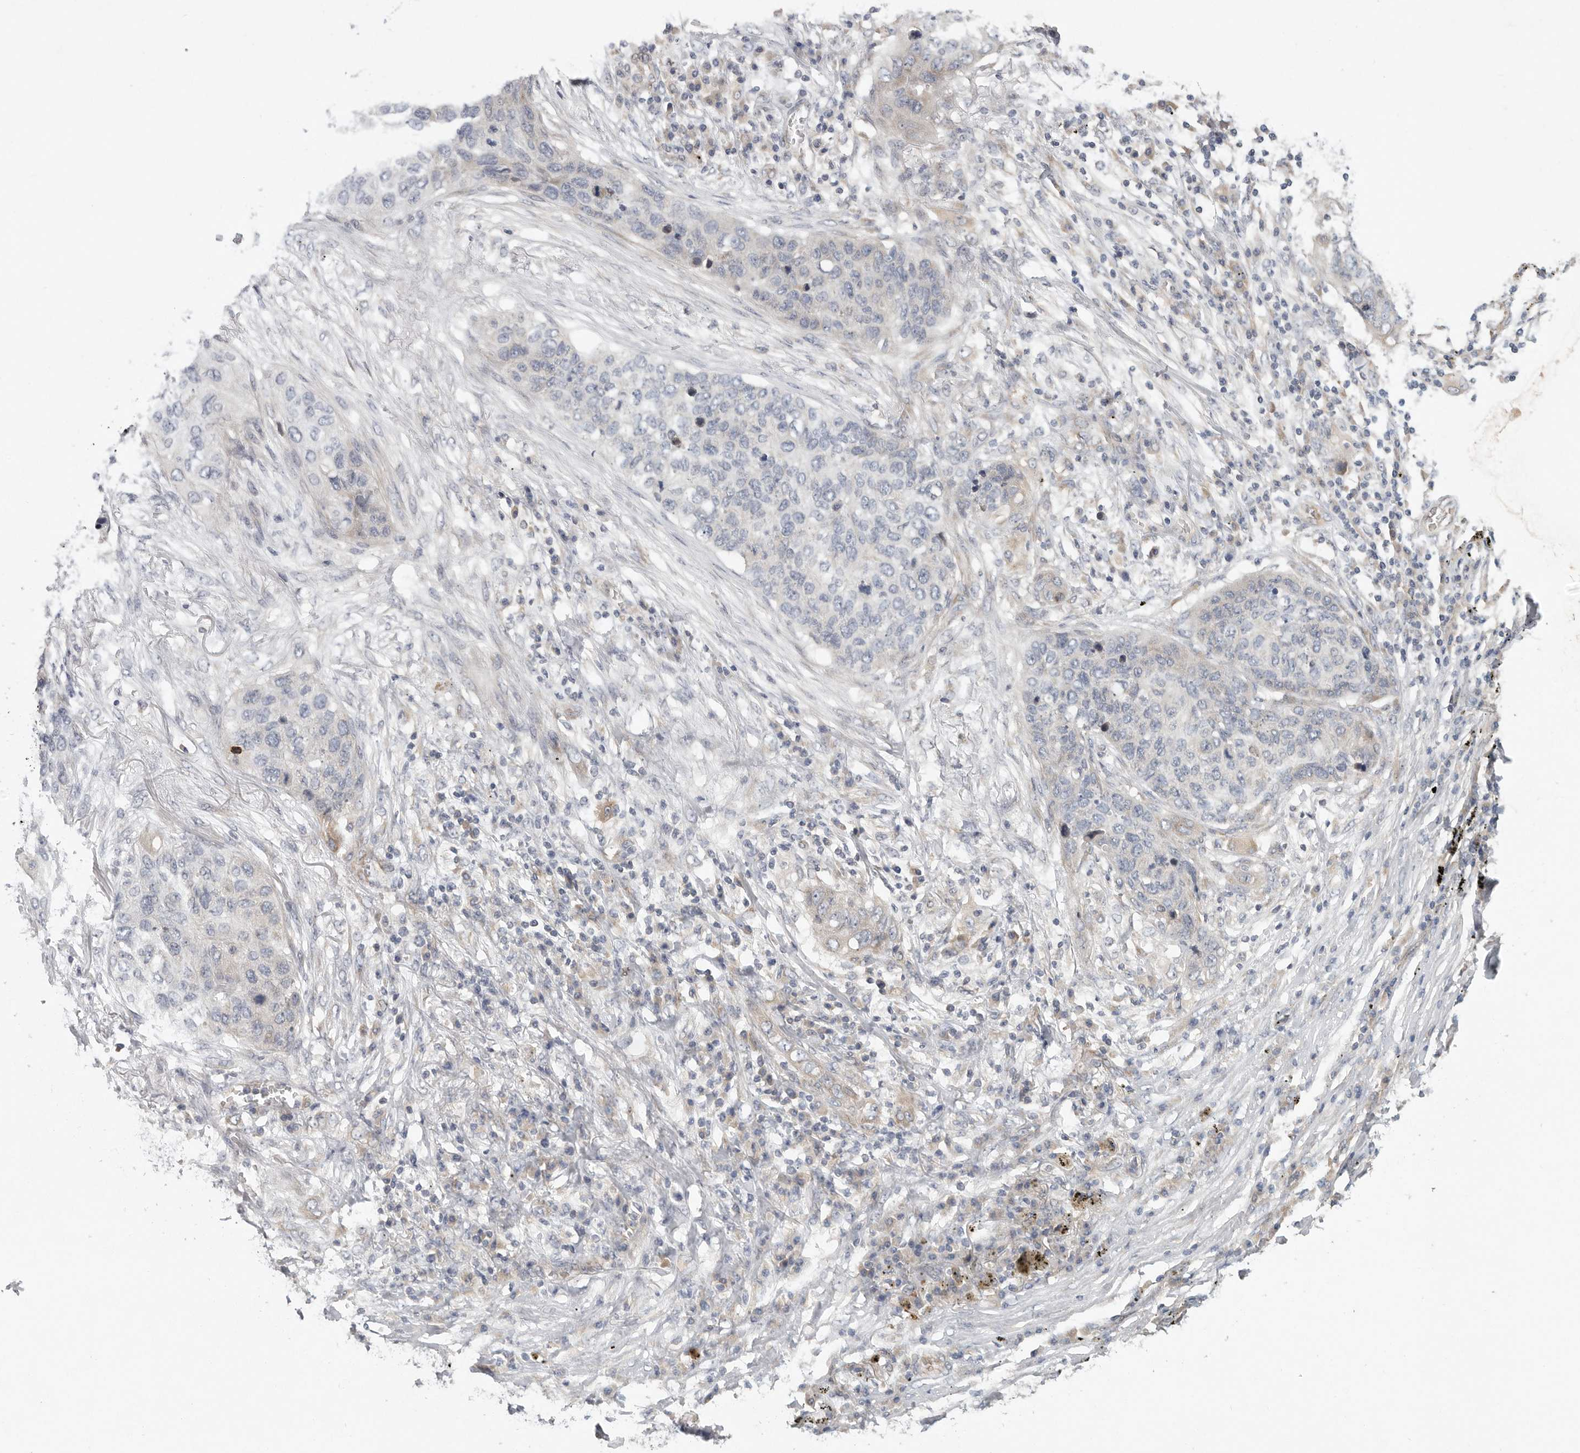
{"staining": {"intensity": "negative", "quantity": "none", "location": "none"}, "tissue": "lung cancer", "cell_type": "Tumor cells", "image_type": "cancer", "snomed": [{"axis": "morphology", "description": "Squamous cell carcinoma, NOS"}, {"axis": "topography", "description": "Lung"}], "caption": "This is an immunohistochemistry (IHC) image of lung squamous cell carcinoma. There is no staining in tumor cells.", "gene": "BCAP29", "patient": {"sex": "female", "age": 63}}